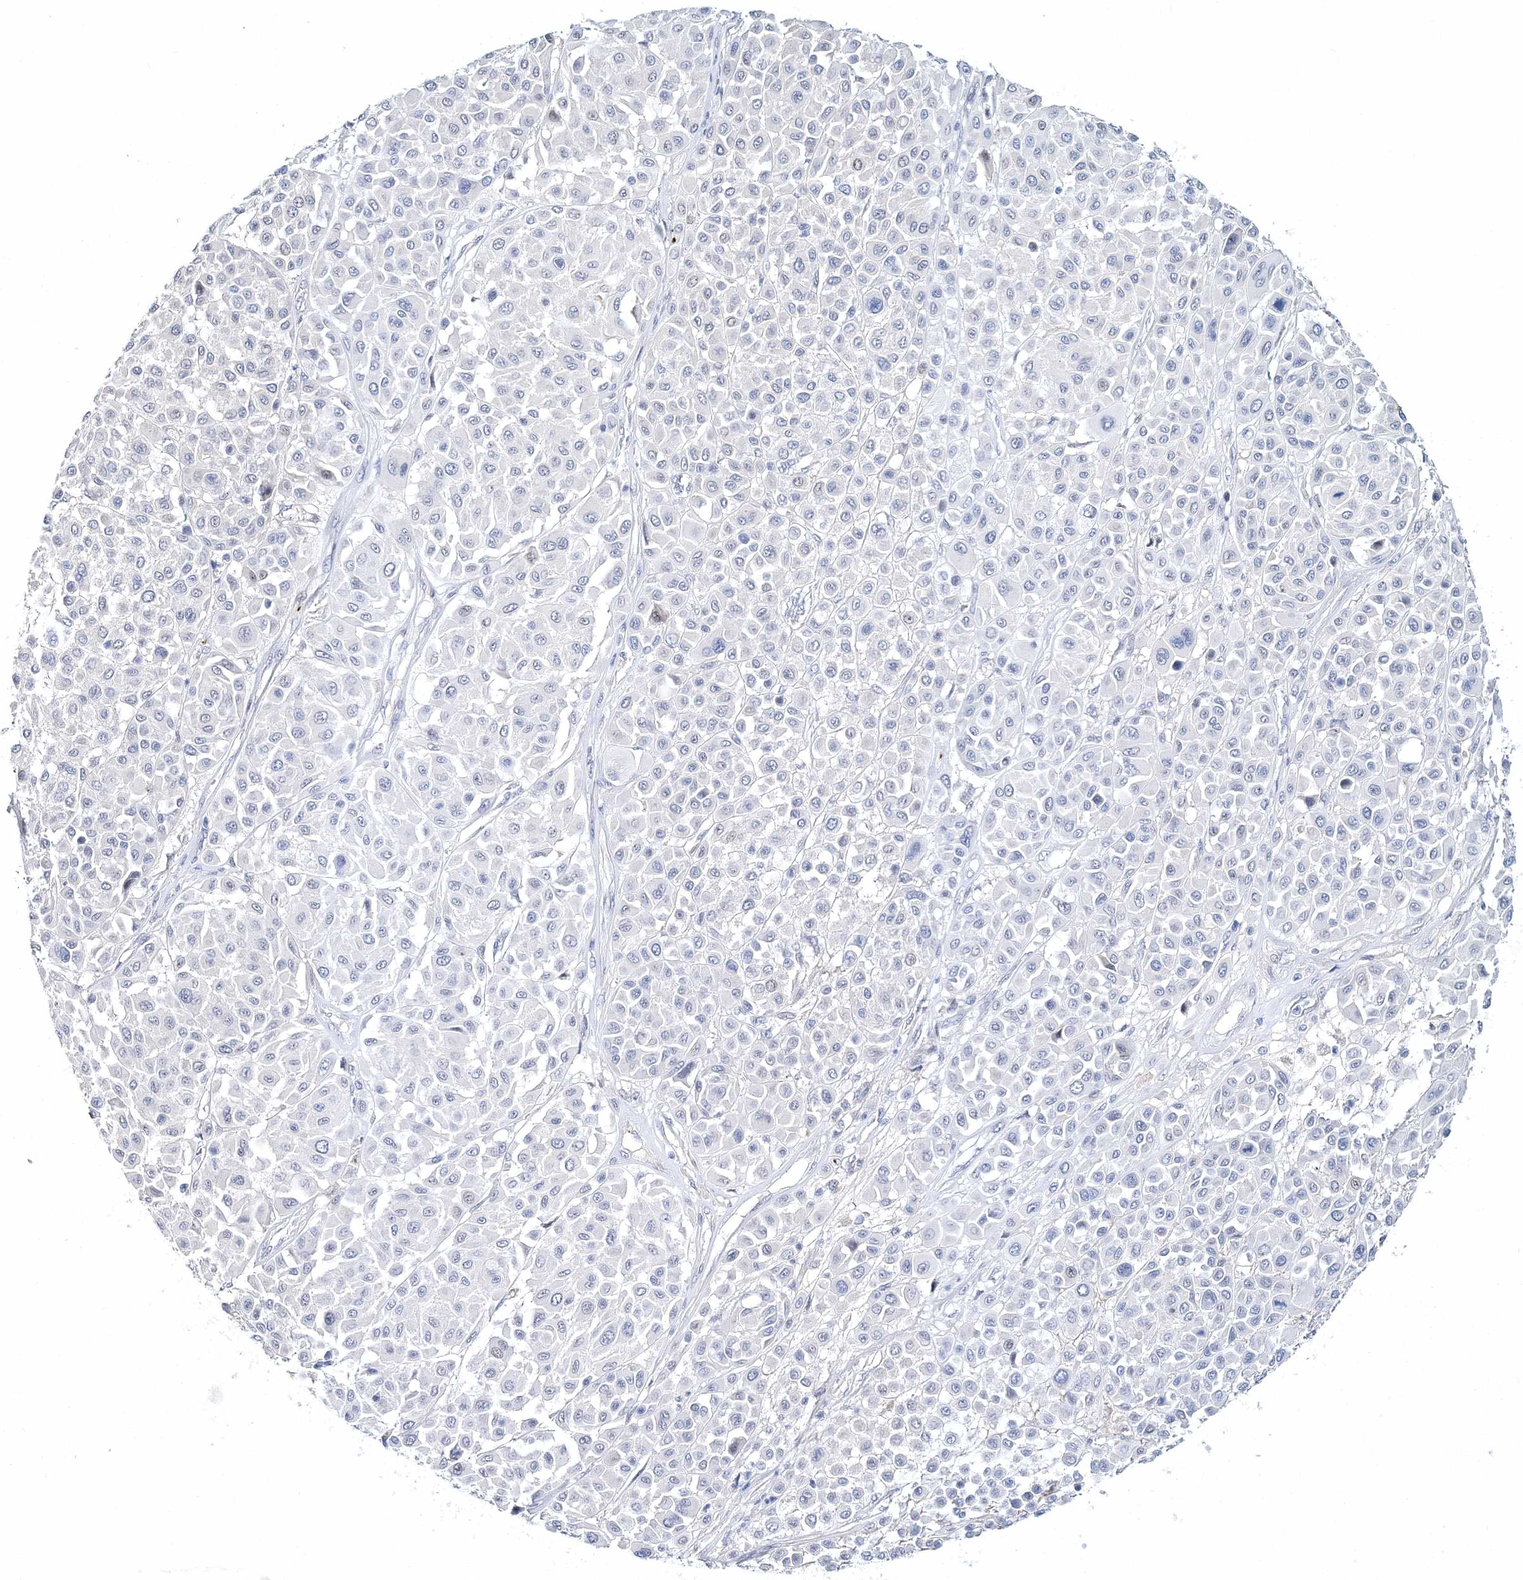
{"staining": {"intensity": "negative", "quantity": "none", "location": "none"}, "tissue": "melanoma", "cell_type": "Tumor cells", "image_type": "cancer", "snomed": [{"axis": "morphology", "description": "Malignant melanoma, Metastatic site"}, {"axis": "topography", "description": "Soft tissue"}], "caption": "An image of melanoma stained for a protein demonstrates no brown staining in tumor cells.", "gene": "MYOZ2", "patient": {"sex": "male", "age": 41}}